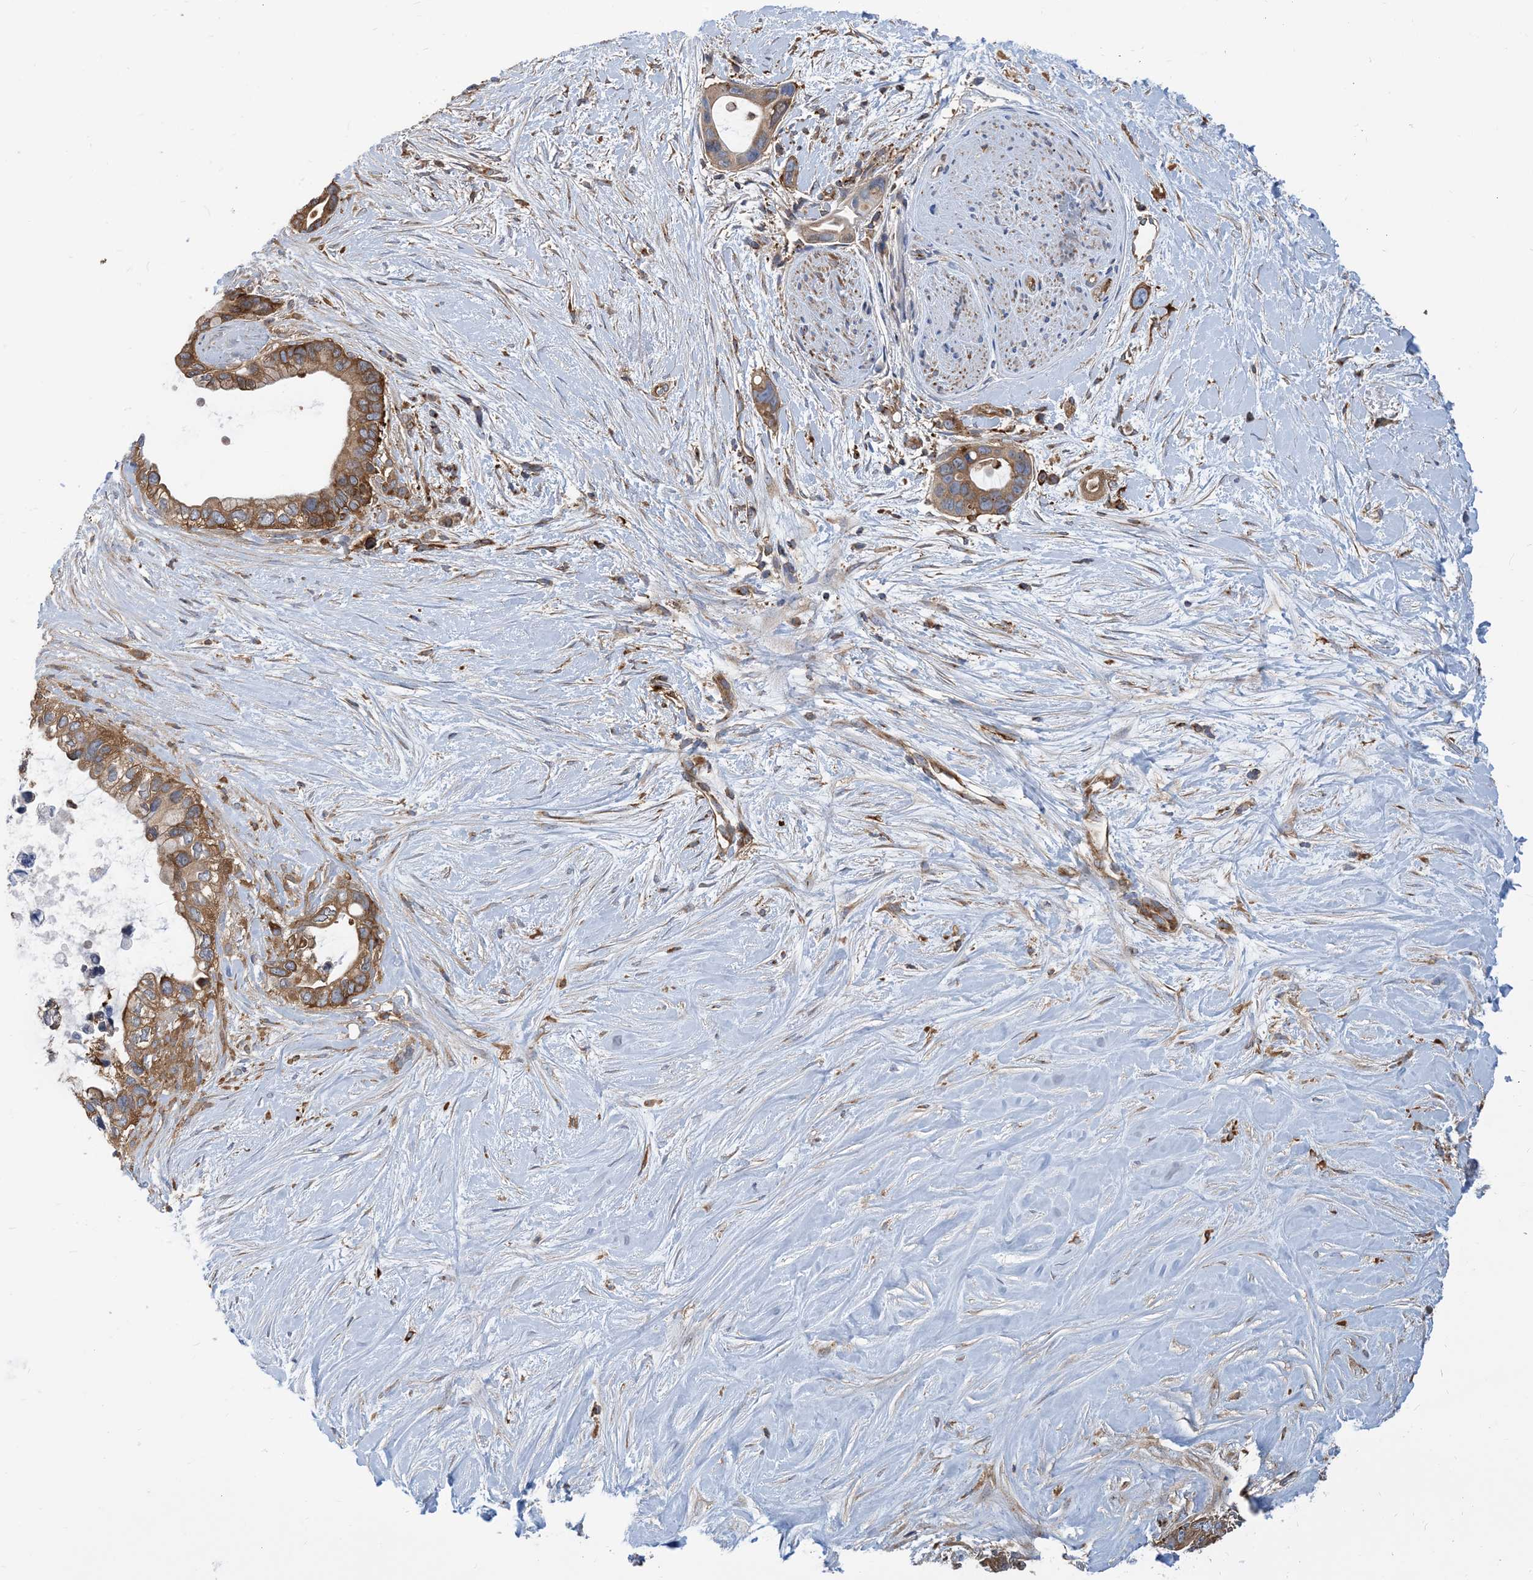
{"staining": {"intensity": "moderate", "quantity": ">75%", "location": "cytoplasmic/membranous"}, "tissue": "pancreatic cancer", "cell_type": "Tumor cells", "image_type": "cancer", "snomed": [{"axis": "morphology", "description": "Adenocarcinoma, NOS"}, {"axis": "topography", "description": "Pancreas"}], "caption": "IHC micrograph of neoplastic tissue: adenocarcinoma (pancreatic) stained using IHC reveals medium levels of moderate protein expression localized specifically in the cytoplasmic/membranous of tumor cells, appearing as a cytoplasmic/membranous brown color.", "gene": "DYNC1LI1", "patient": {"sex": "female", "age": 72}}